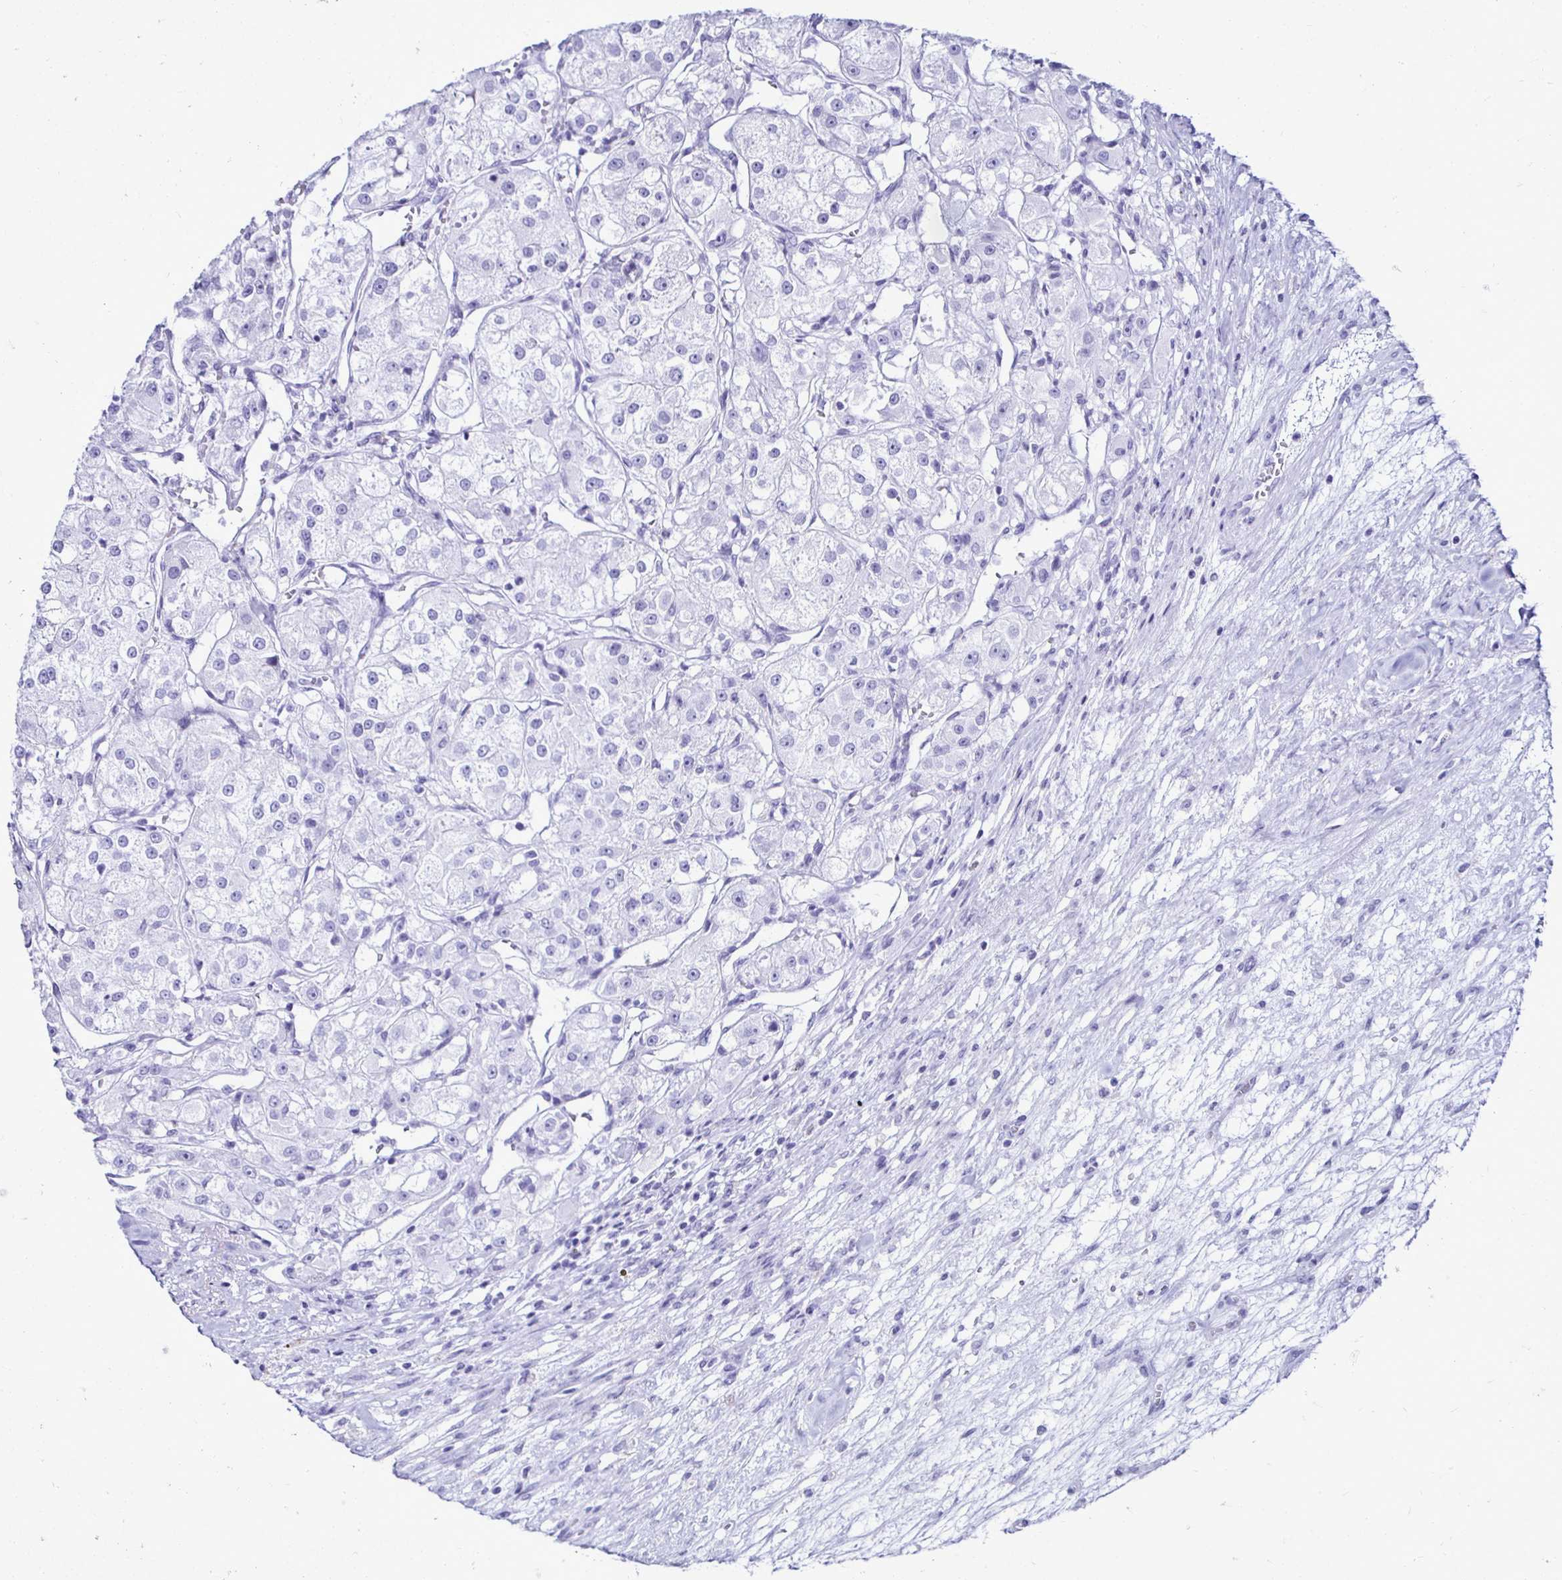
{"staining": {"intensity": "negative", "quantity": "none", "location": "none"}, "tissue": "renal cancer", "cell_type": "Tumor cells", "image_type": "cancer", "snomed": [{"axis": "morphology", "description": "Adenocarcinoma, NOS"}, {"axis": "topography", "description": "Kidney"}], "caption": "Immunohistochemistry (IHC) micrograph of neoplastic tissue: human renal adenocarcinoma stained with DAB exhibits no significant protein staining in tumor cells.", "gene": "CST5", "patient": {"sex": "female", "age": 63}}